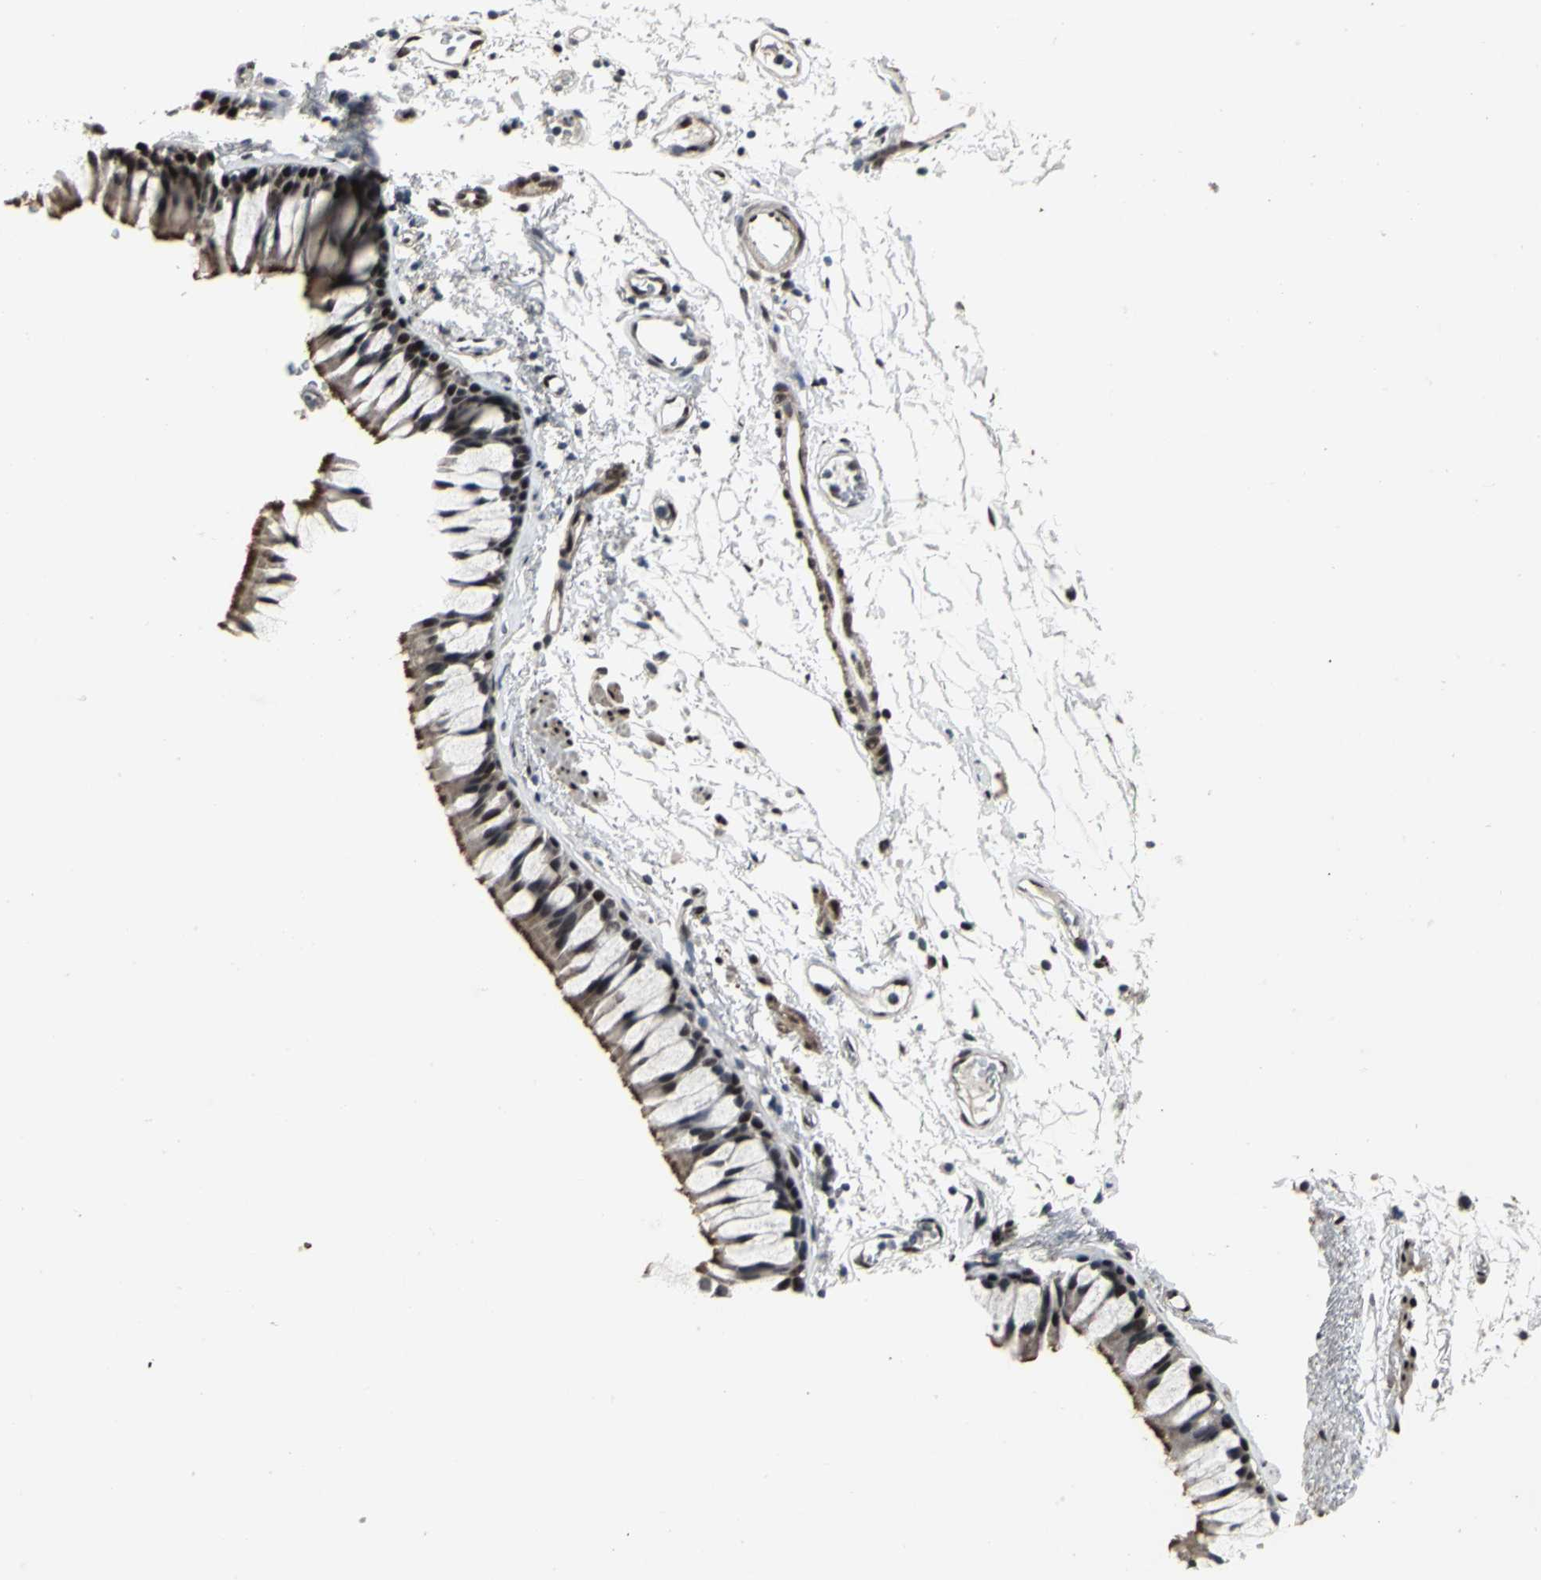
{"staining": {"intensity": "strong", "quantity": ">75%", "location": "nuclear"}, "tissue": "bronchus", "cell_type": "Respiratory epithelial cells", "image_type": "normal", "snomed": [{"axis": "morphology", "description": "Normal tissue, NOS"}, {"axis": "topography", "description": "Bronchus"}], "caption": "Brown immunohistochemical staining in normal human bronchus demonstrates strong nuclear positivity in about >75% of respiratory epithelial cells.", "gene": "SRF", "patient": {"sex": "female", "age": 73}}